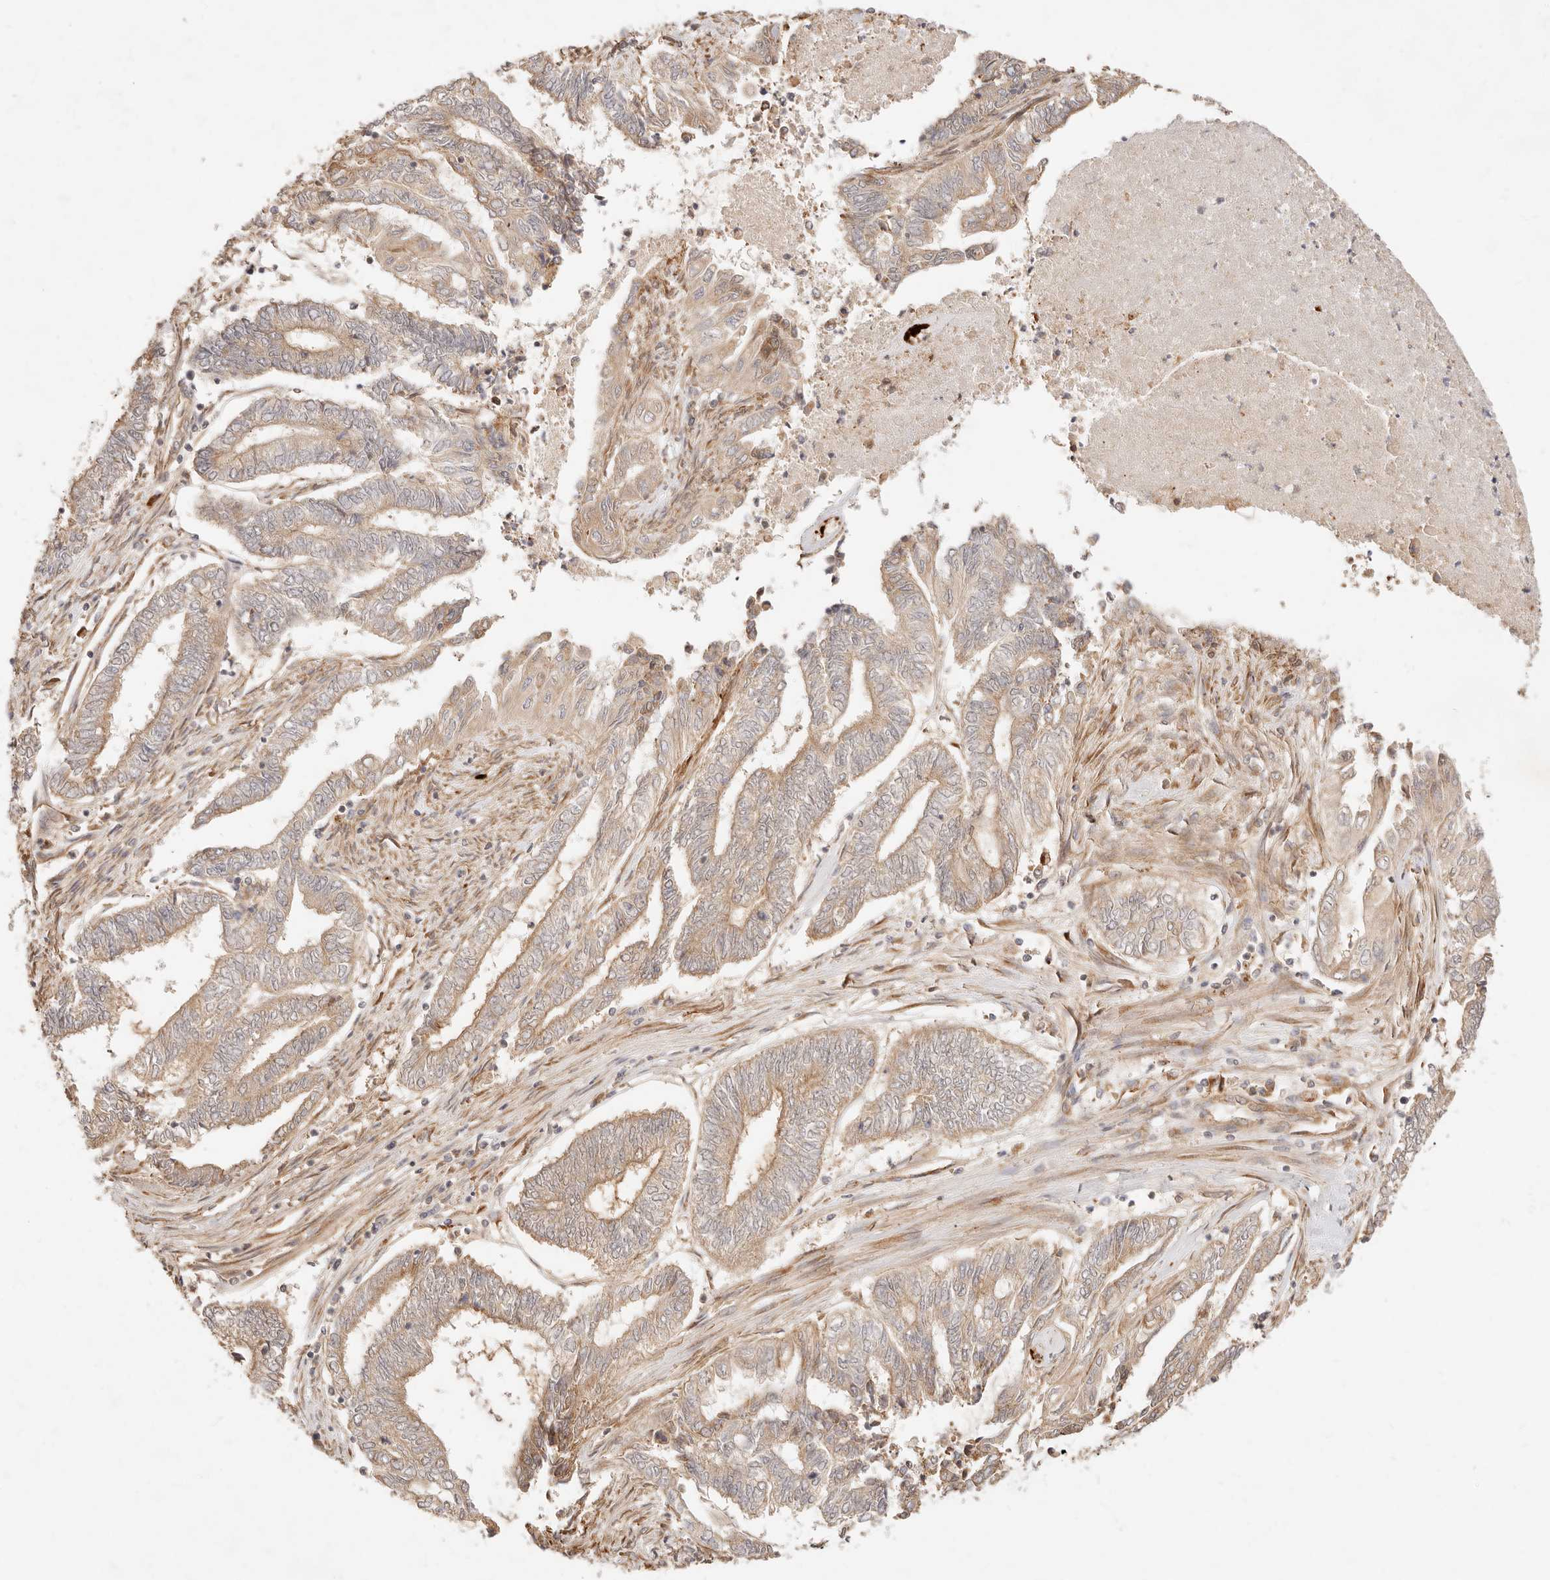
{"staining": {"intensity": "weak", "quantity": ">75%", "location": "cytoplasmic/membranous"}, "tissue": "endometrial cancer", "cell_type": "Tumor cells", "image_type": "cancer", "snomed": [{"axis": "morphology", "description": "Adenocarcinoma, NOS"}, {"axis": "topography", "description": "Uterus"}, {"axis": "topography", "description": "Endometrium"}], "caption": "About >75% of tumor cells in adenocarcinoma (endometrial) reveal weak cytoplasmic/membranous protein staining as visualized by brown immunohistochemical staining.", "gene": "UBXN10", "patient": {"sex": "female", "age": 70}}